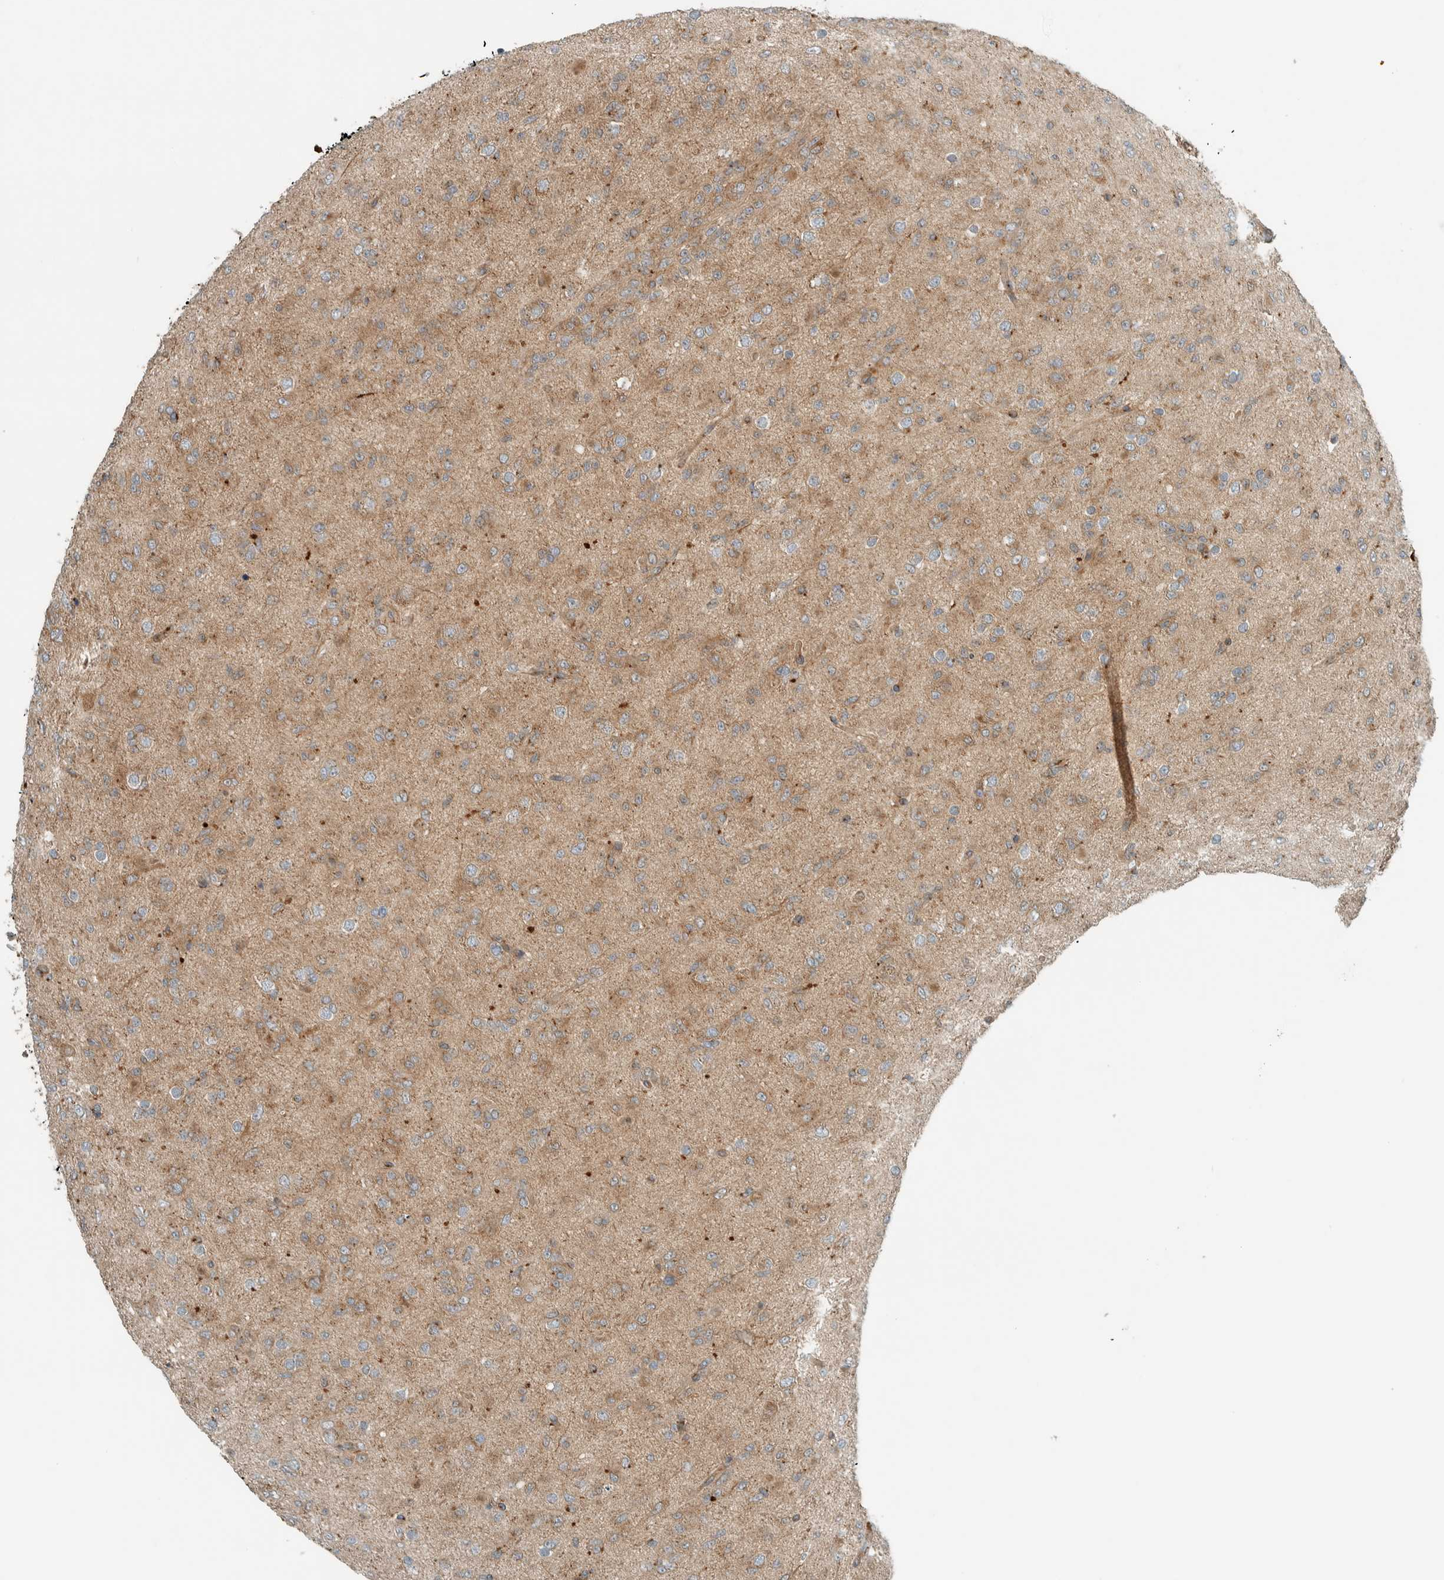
{"staining": {"intensity": "moderate", "quantity": ">75%", "location": "cytoplasmic/membranous"}, "tissue": "glioma", "cell_type": "Tumor cells", "image_type": "cancer", "snomed": [{"axis": "morphology", "description": "Glioma, malignant, Low grade"}, {"axis": "topography", "description": "Brain"}], "caption": "Immunohistochemical staining of malignant glioma (low-grade) demonstrates medium levels of moderate cytoplasmic/membranous positivity in approximately >75% of tumor cells. The staining was performed using DAB, with brown indicating positive protein expression. Nuclei are stained blue with hematoxylin.", "gene": "EXOC7", "patient": {"sex": "male", "age": 65}}